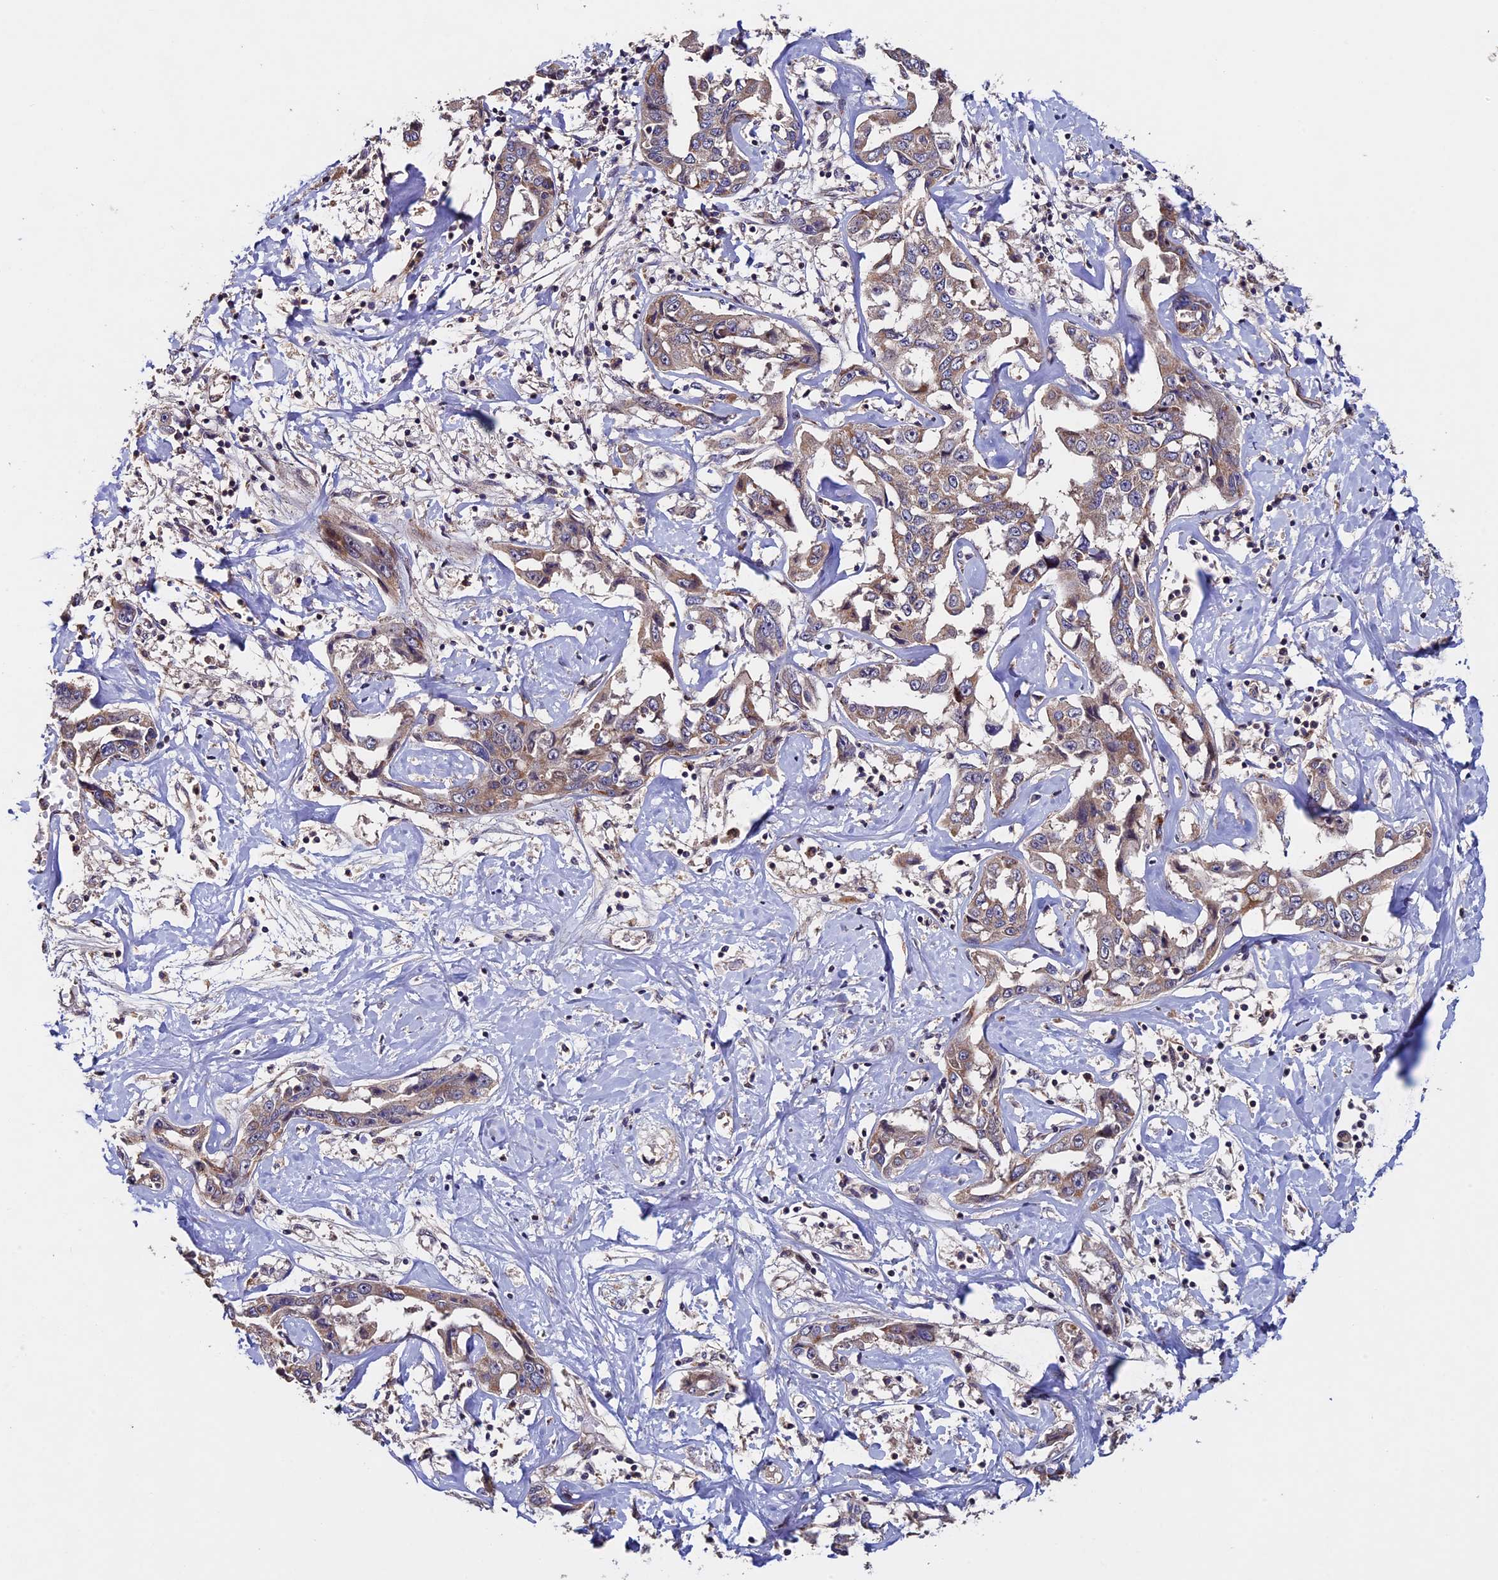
{"staining": {"intensity": "weak", "quantity": ">75%", "location": "cytoplasmic/membranous"}, "tissue": "liver cancer", "cell_type": "Tumor cells", "image_type": "cancer", "snomed": [{"axis": "morphology", "description": "Cholangiocarcinoma"}, {"axis": "topography", "description": "Liver"}], "caption": "Immunohistochemistry (IHC) (DAB) staining of liver cancer displays weak cytoplasmic/membranous protein expression in about >75% of tumor cells. The staining was performed using DAB, with brown indicating positive protein expression. Nuclei are stained blue with hematoxylin.", "gene": "RNF17", "patient": {"sex": "male", "age": 59}}